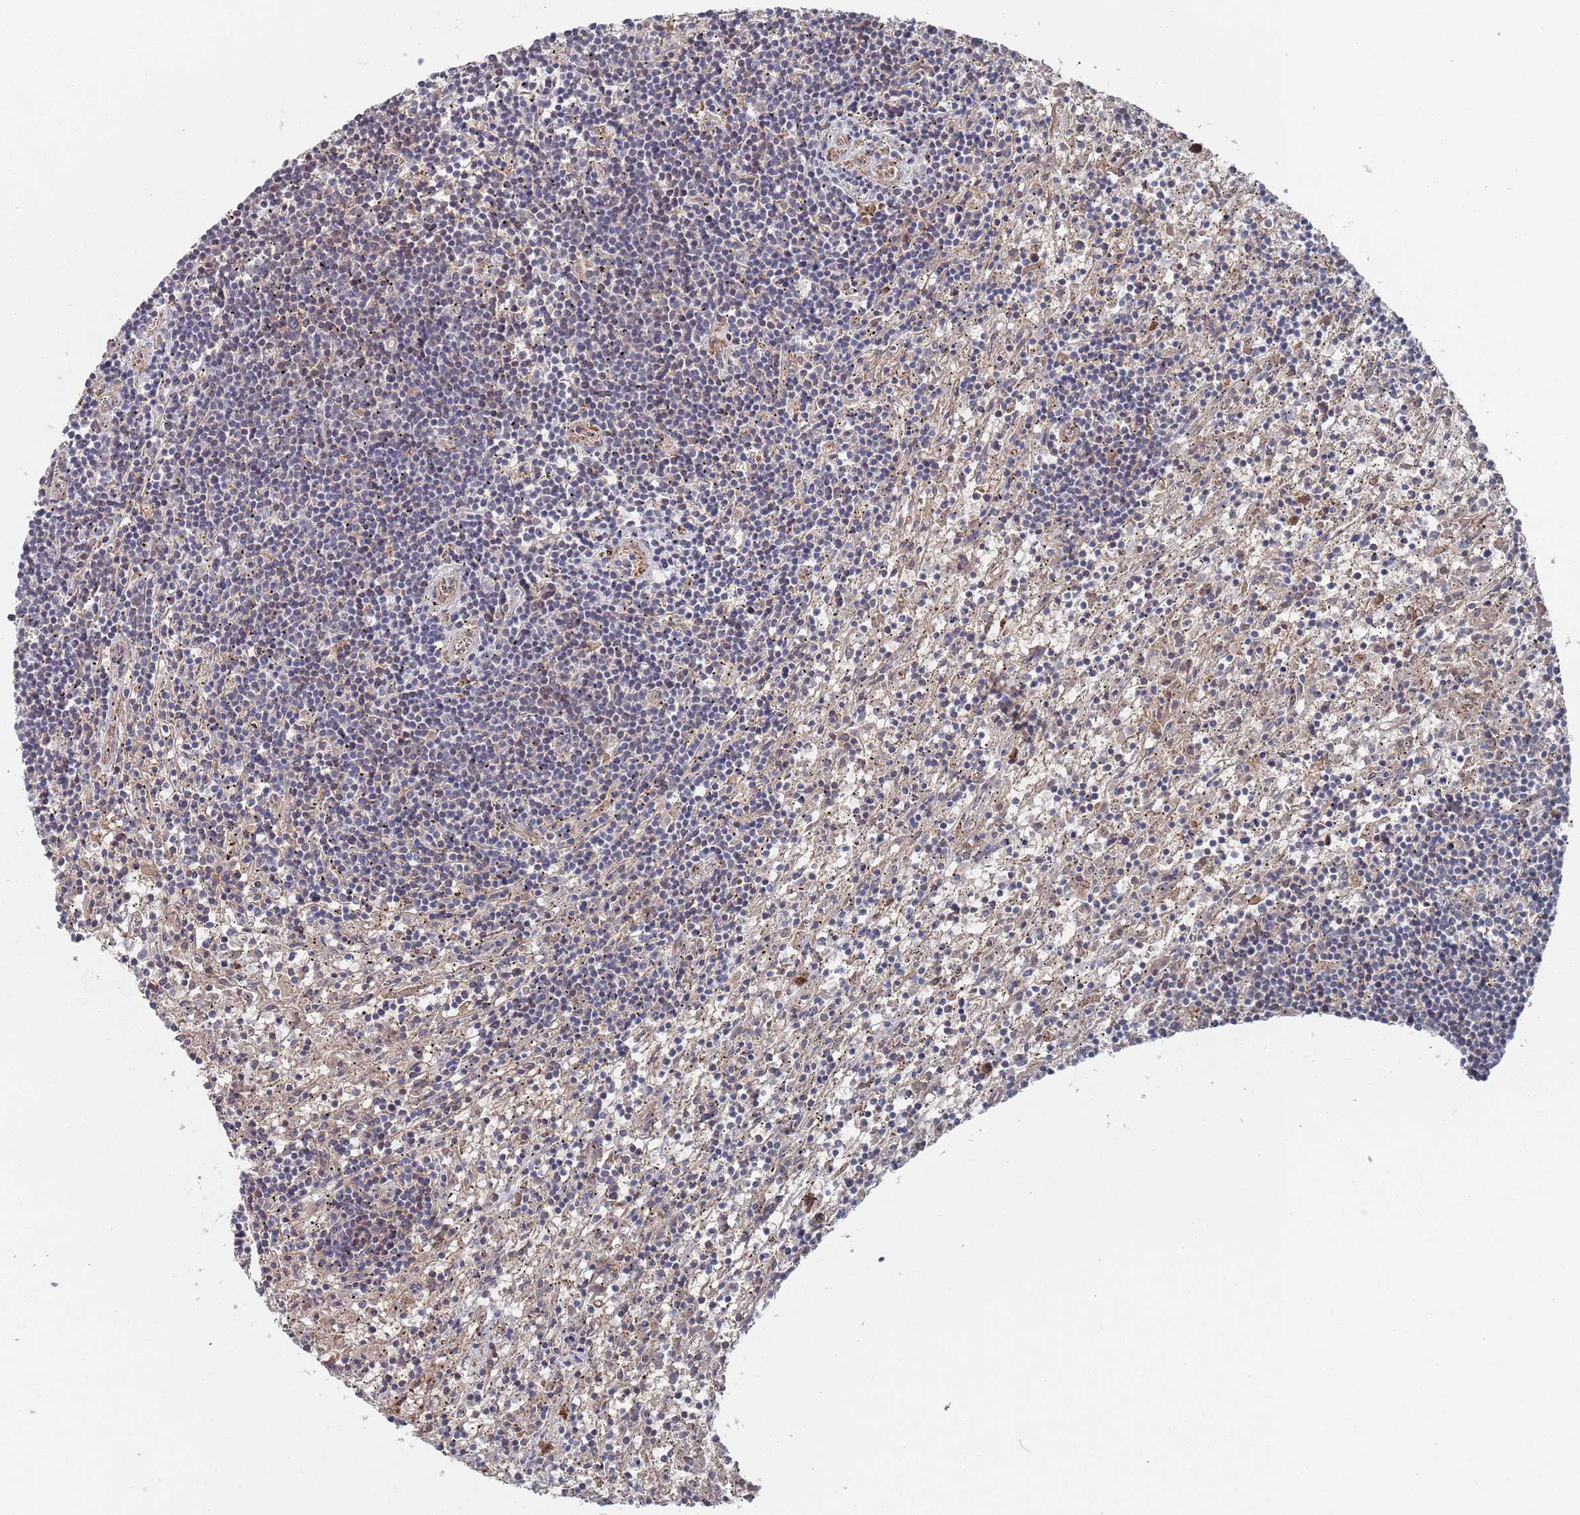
{"staining": {"intensity": "negative", "quantity": "none", "location": "none"}, "tissue": "lymphoma", "cell_type": "Tumor cells", "image_type": "cancer", "snomed": [{"axis": "morphology", "description": "Malignant lymphoma, non-Hodgkin's type, Low grade"}, {"axis": "topography", "description": "Spleen"}], "caption": "The histopathology image exhibits no significant positivity in tumor cells of lymphoma.", "gene": "PLEKHA4", "patient": {"sex": "male", "age": 76}}